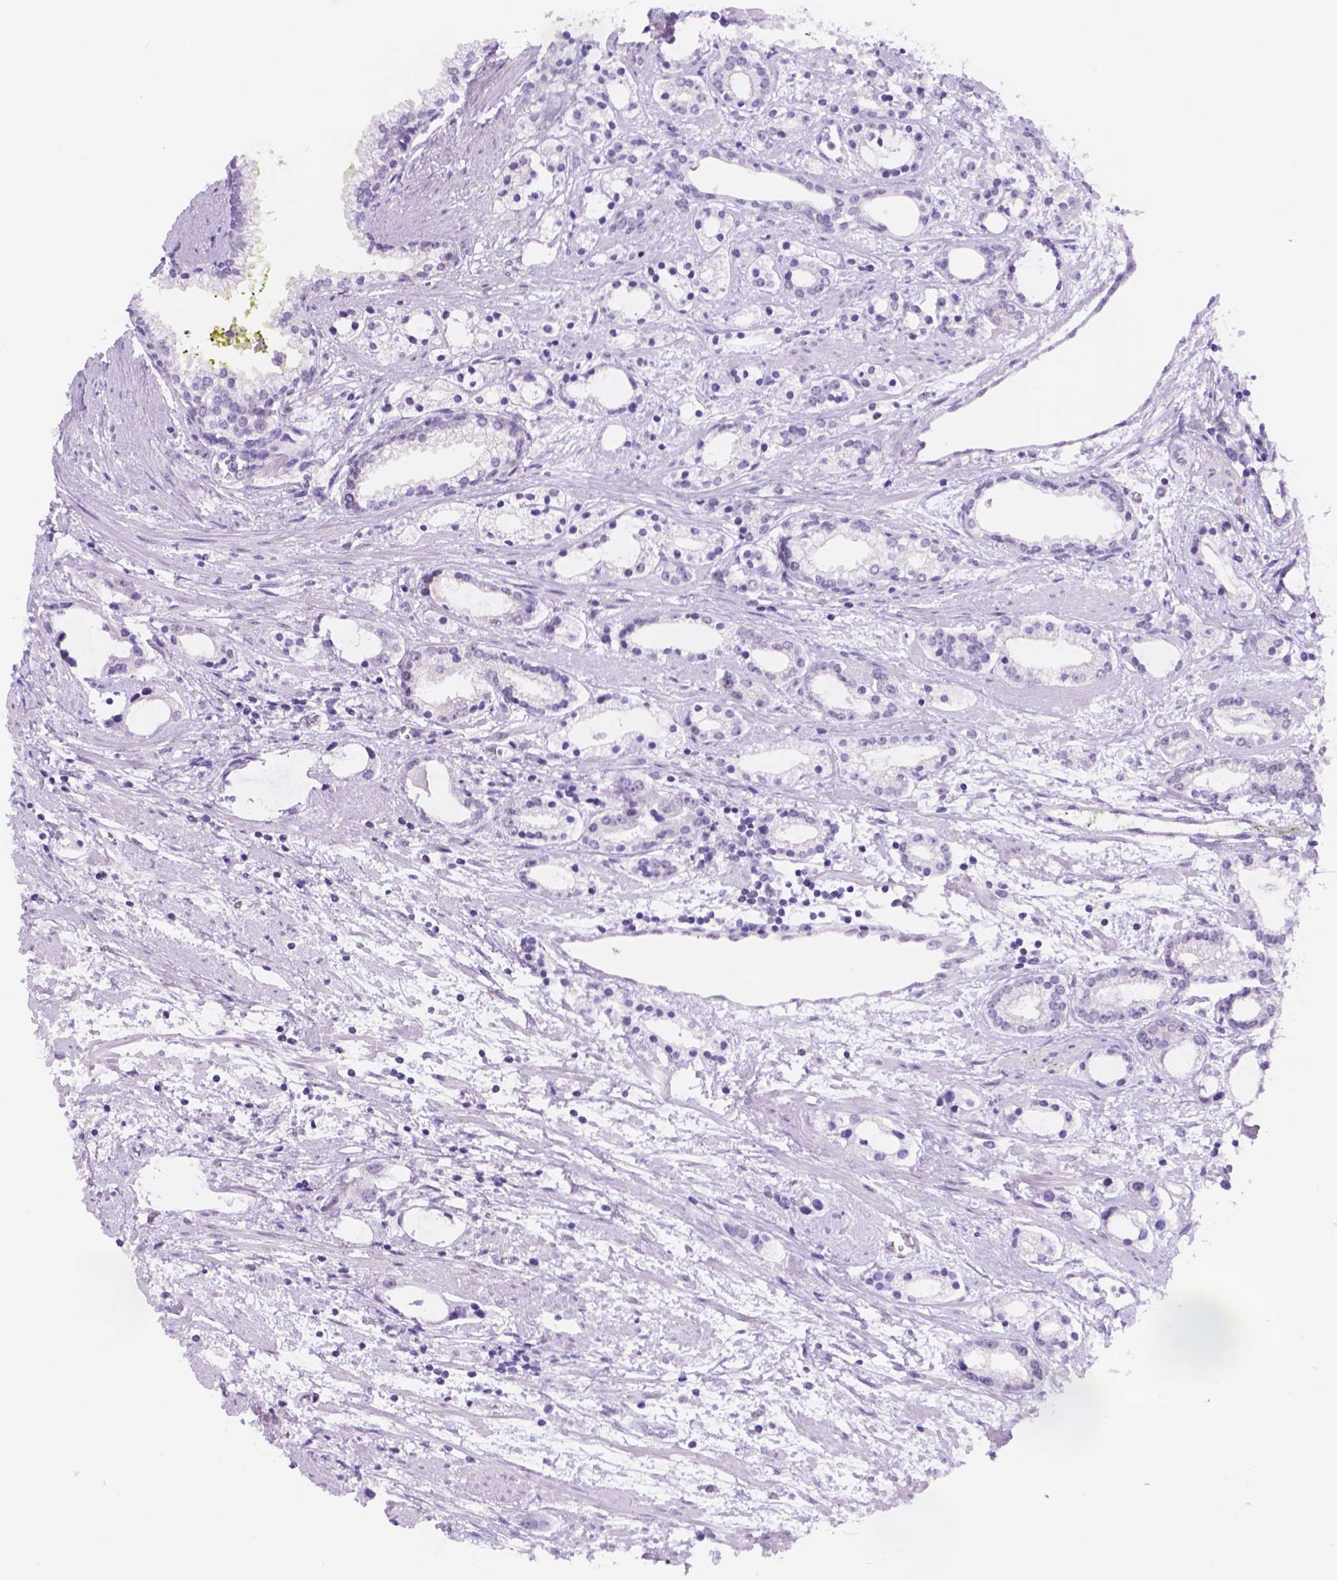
{"staining": {"intensity": "negative", "quantity": "none", "location": "none"}, "tissue": "prostate cancer", "cell_type": "Tumor cells", "image_type": "cancer", "snomed": [{"axis": "morphology", "description": "Adenocarcinoma, Medium grade"}, {"axis": "topography", "description": "Prostate"}], "caption": "High magnification brightfield microscopy of adenocarcinoma (medium-grade) (prostate) stained with DAB (3,3'-diaminobenzidine) (brown) and counterstained with hematoxylin (blue): tumor cells show no significant positivity.", "gene": "DCC", "patient": {"sex": "male", "age": 57}}